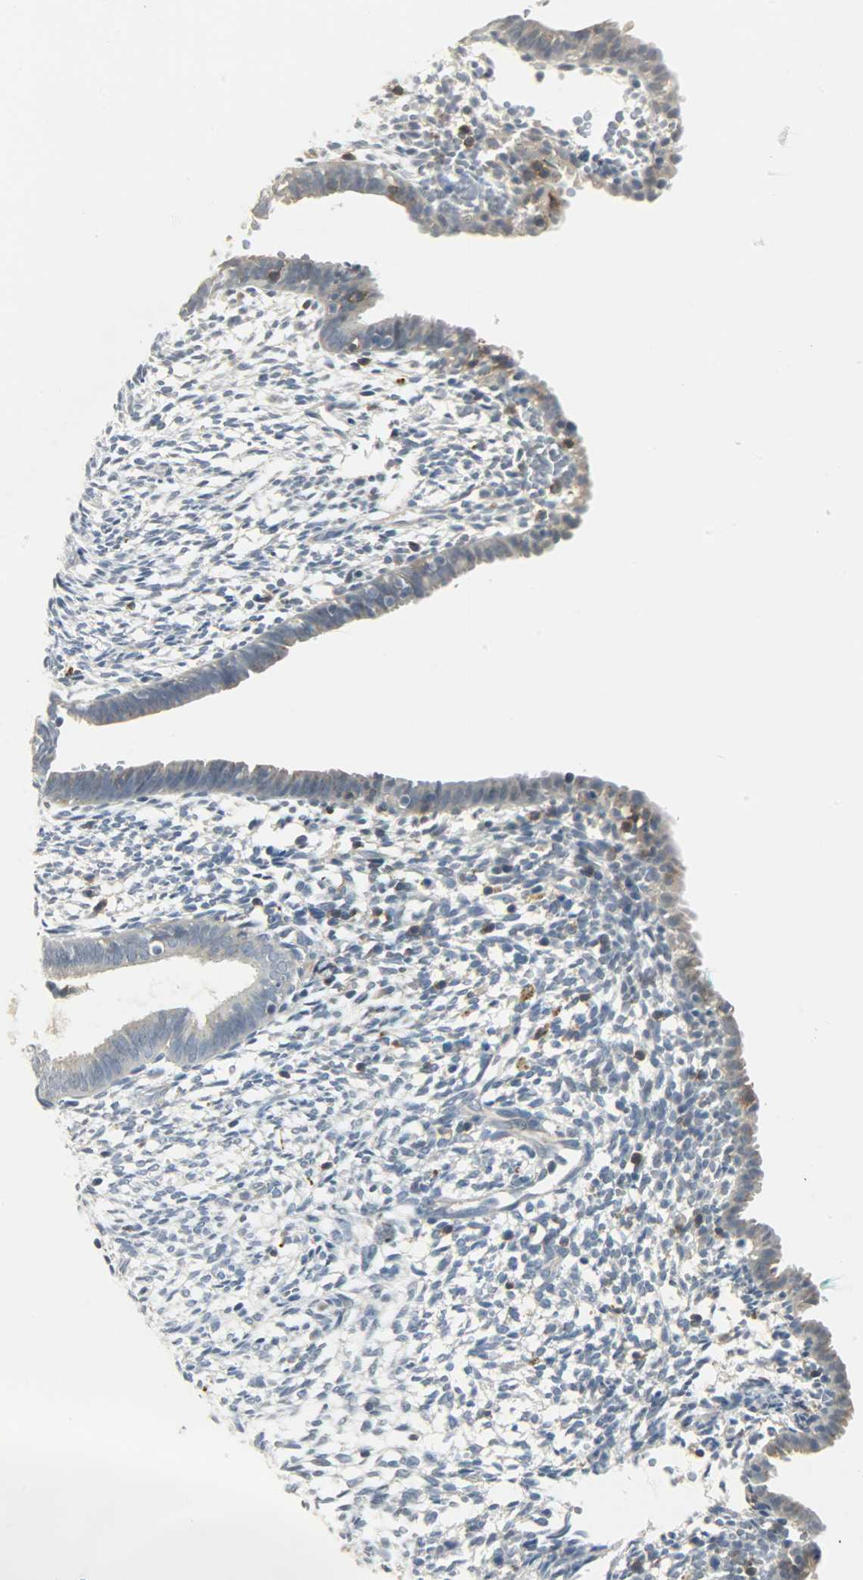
{"staining": {"intensity": "moderate", "quantity": "<25%", "location": "cytoplasmic/membranous"}, "tissue": "endometrium", "cell_type": "Cells in endometrial stroma", "image_type": "normal", "snomed": [{"axis": "morphology", "description": "Normal tissue, NOS"}, {"axis": "morphology", "description": "Atrophy, NOS"}, {"axis": "topography", "description": "Uterus"}, {"axis": "topography", "description": "Endometrium"}], "caption": "Protein expression analysis of unremarkable endometrium shows moderate cytoplasmic/membranous expression in about <25% of cells in endometrial stroma.", "gene": "CD4", "patient": {"sex": "female", "age": 68}}